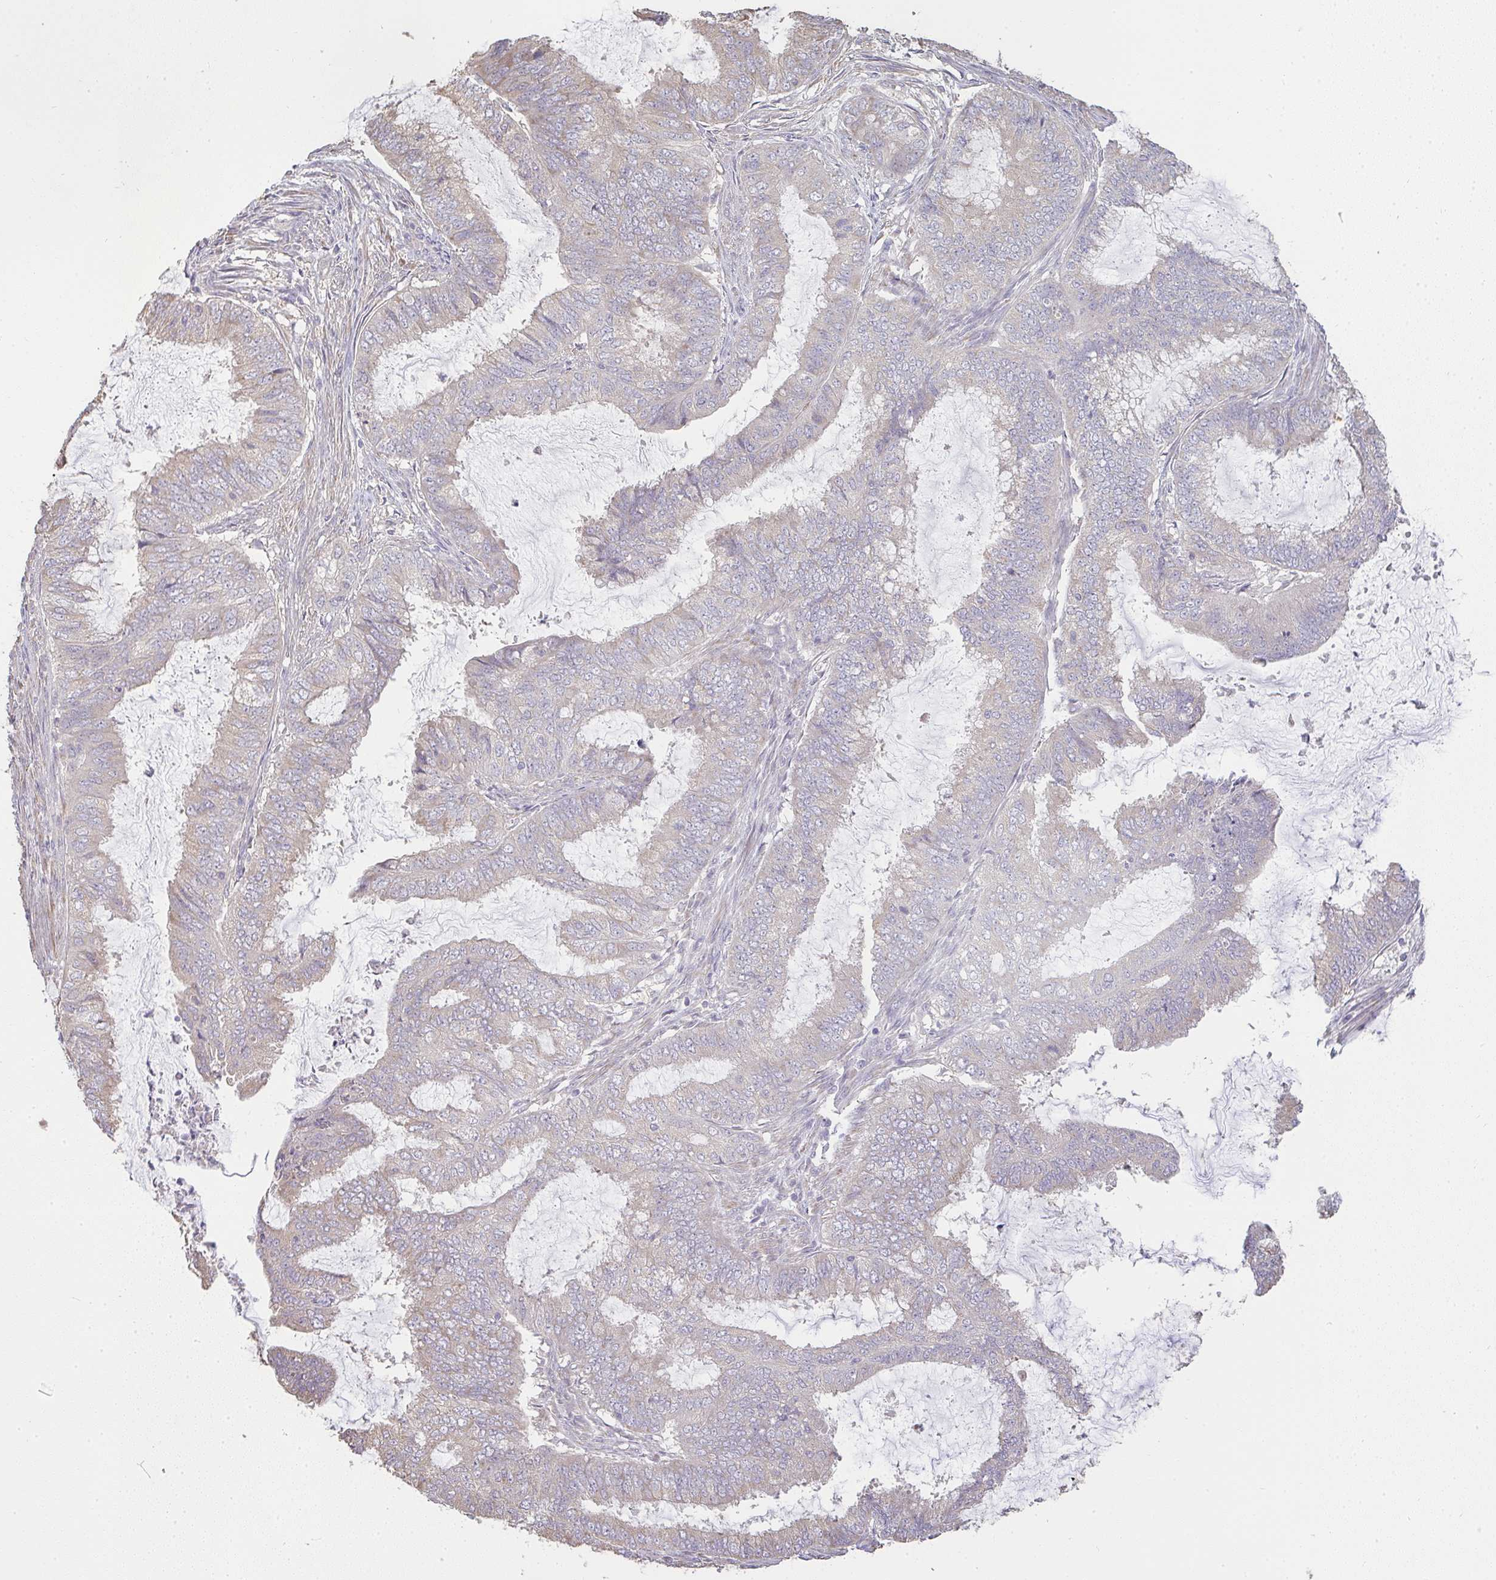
{"staining": {"intensity": "moderate", "quantity": "<25%", "location": "cytoplasmic/membranous"}, "tissue": "endometrial cancer", "cell_type": "Tumor cells", "image_type": "cancer", "snomed": [{"axis": "morphology", "description": "Adenocarcinoma, NOS"}, {"axis": "topography", "description": "Endometrium"}], "caption": "This is an image of immunohistochemistry staining of endometrial cancer, which shows moderate staining in the cytoplasmic/membranous of tumor cells.", "gene": "BRINP3", "patient": {"sex": "female", "age": 51}}